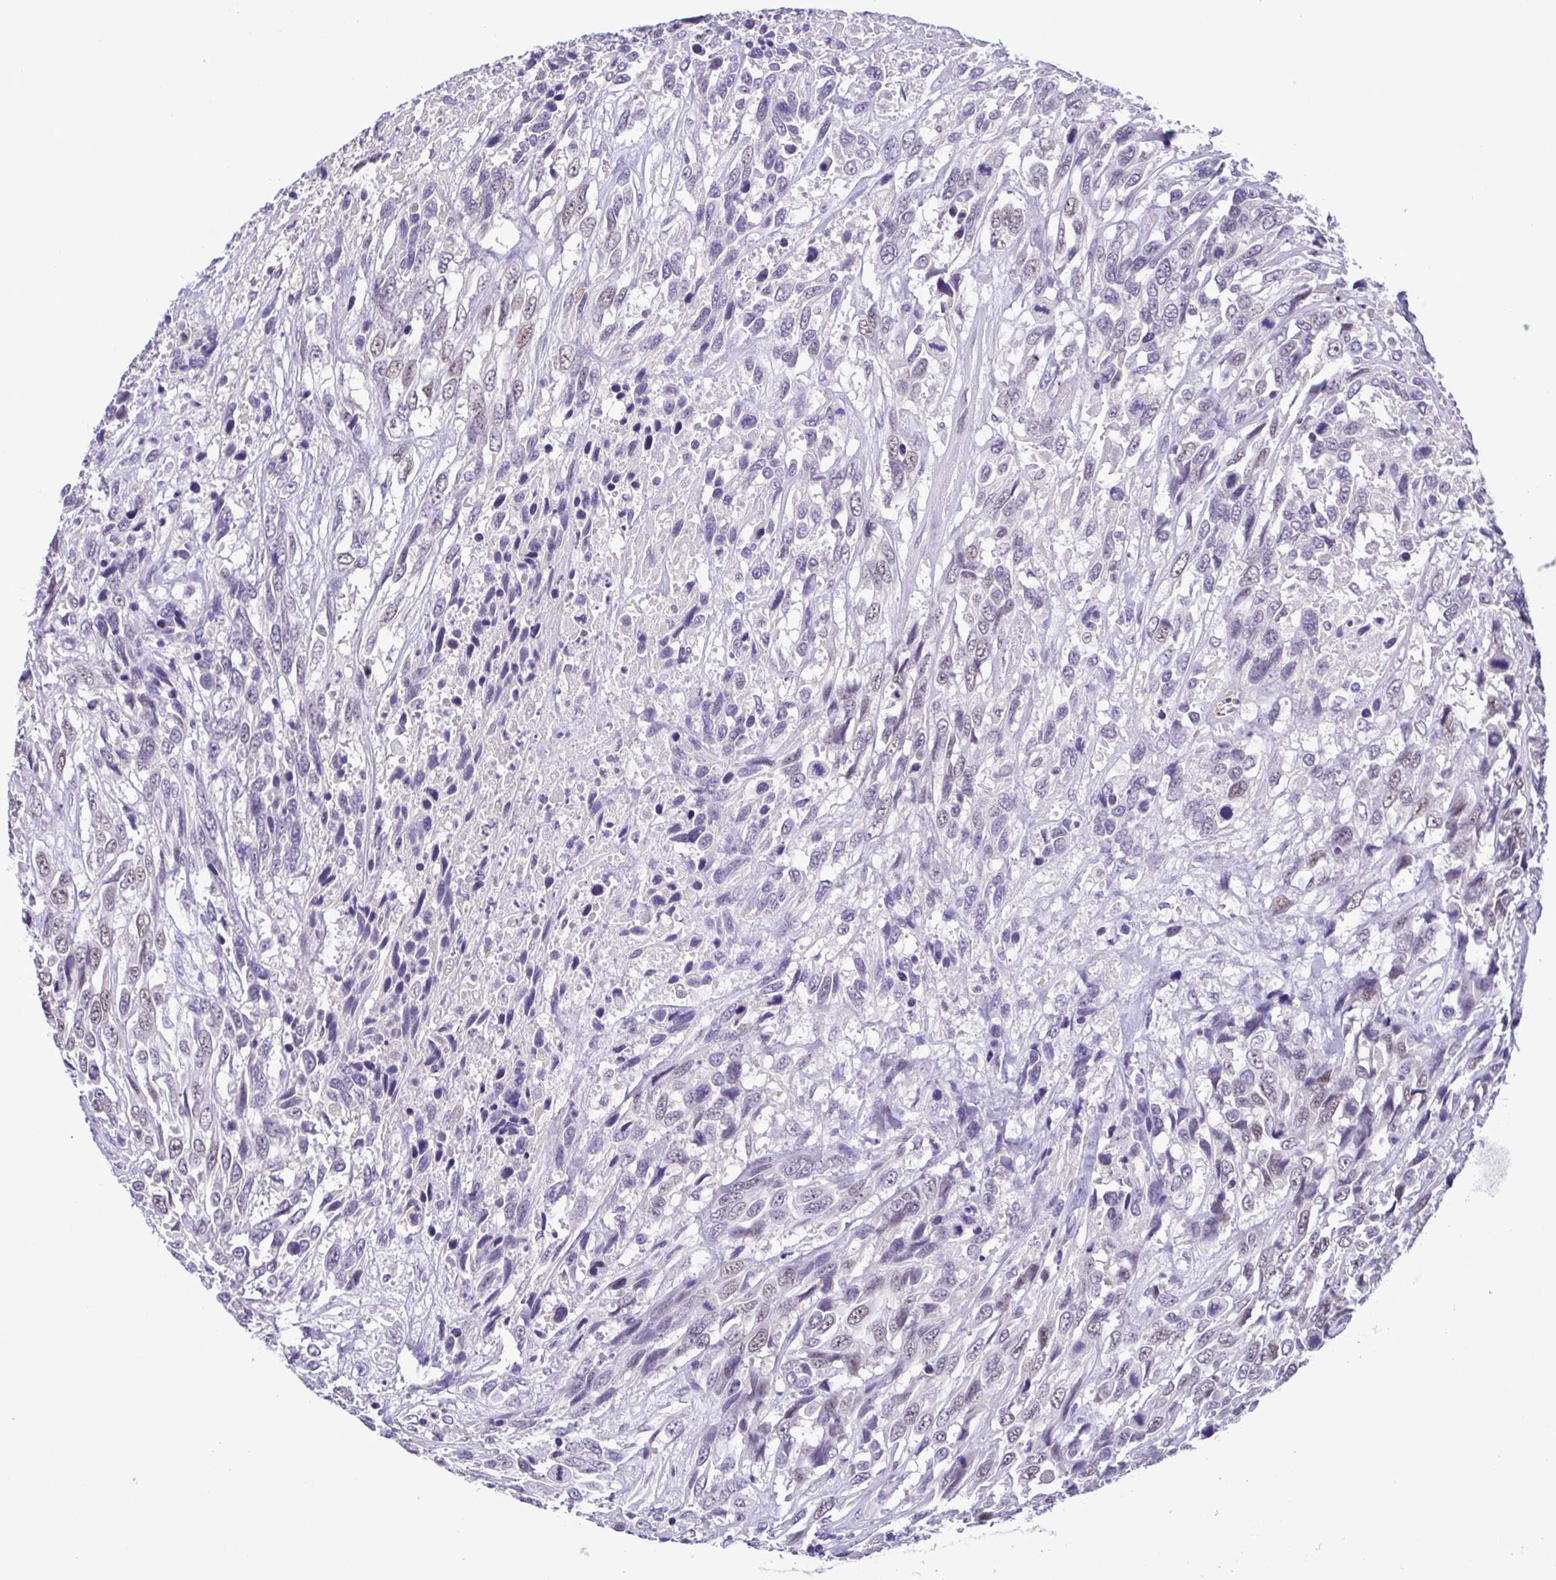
{"staining": {"intensity": "weak", "quantity": "<25%", "location": "nuclear"}, "tissue": "urothelial cancer", "cell_type": "Tumor cells", "image_type": "cancer", "snomed": [{"axis": "morphology", "description": "Urothelial carcinoma, High grade"}, {"axis": "topography", "description": "Urinary bladder"}], "caption": "Tumor cells are negative for protein expression in human high-grade urothelial carcinoma. (DAB (3,3'-diaminobenzidine) IHC, high magnification).", "gene": "TIPIN", "patient": {"sex": "female", "age": 70}}